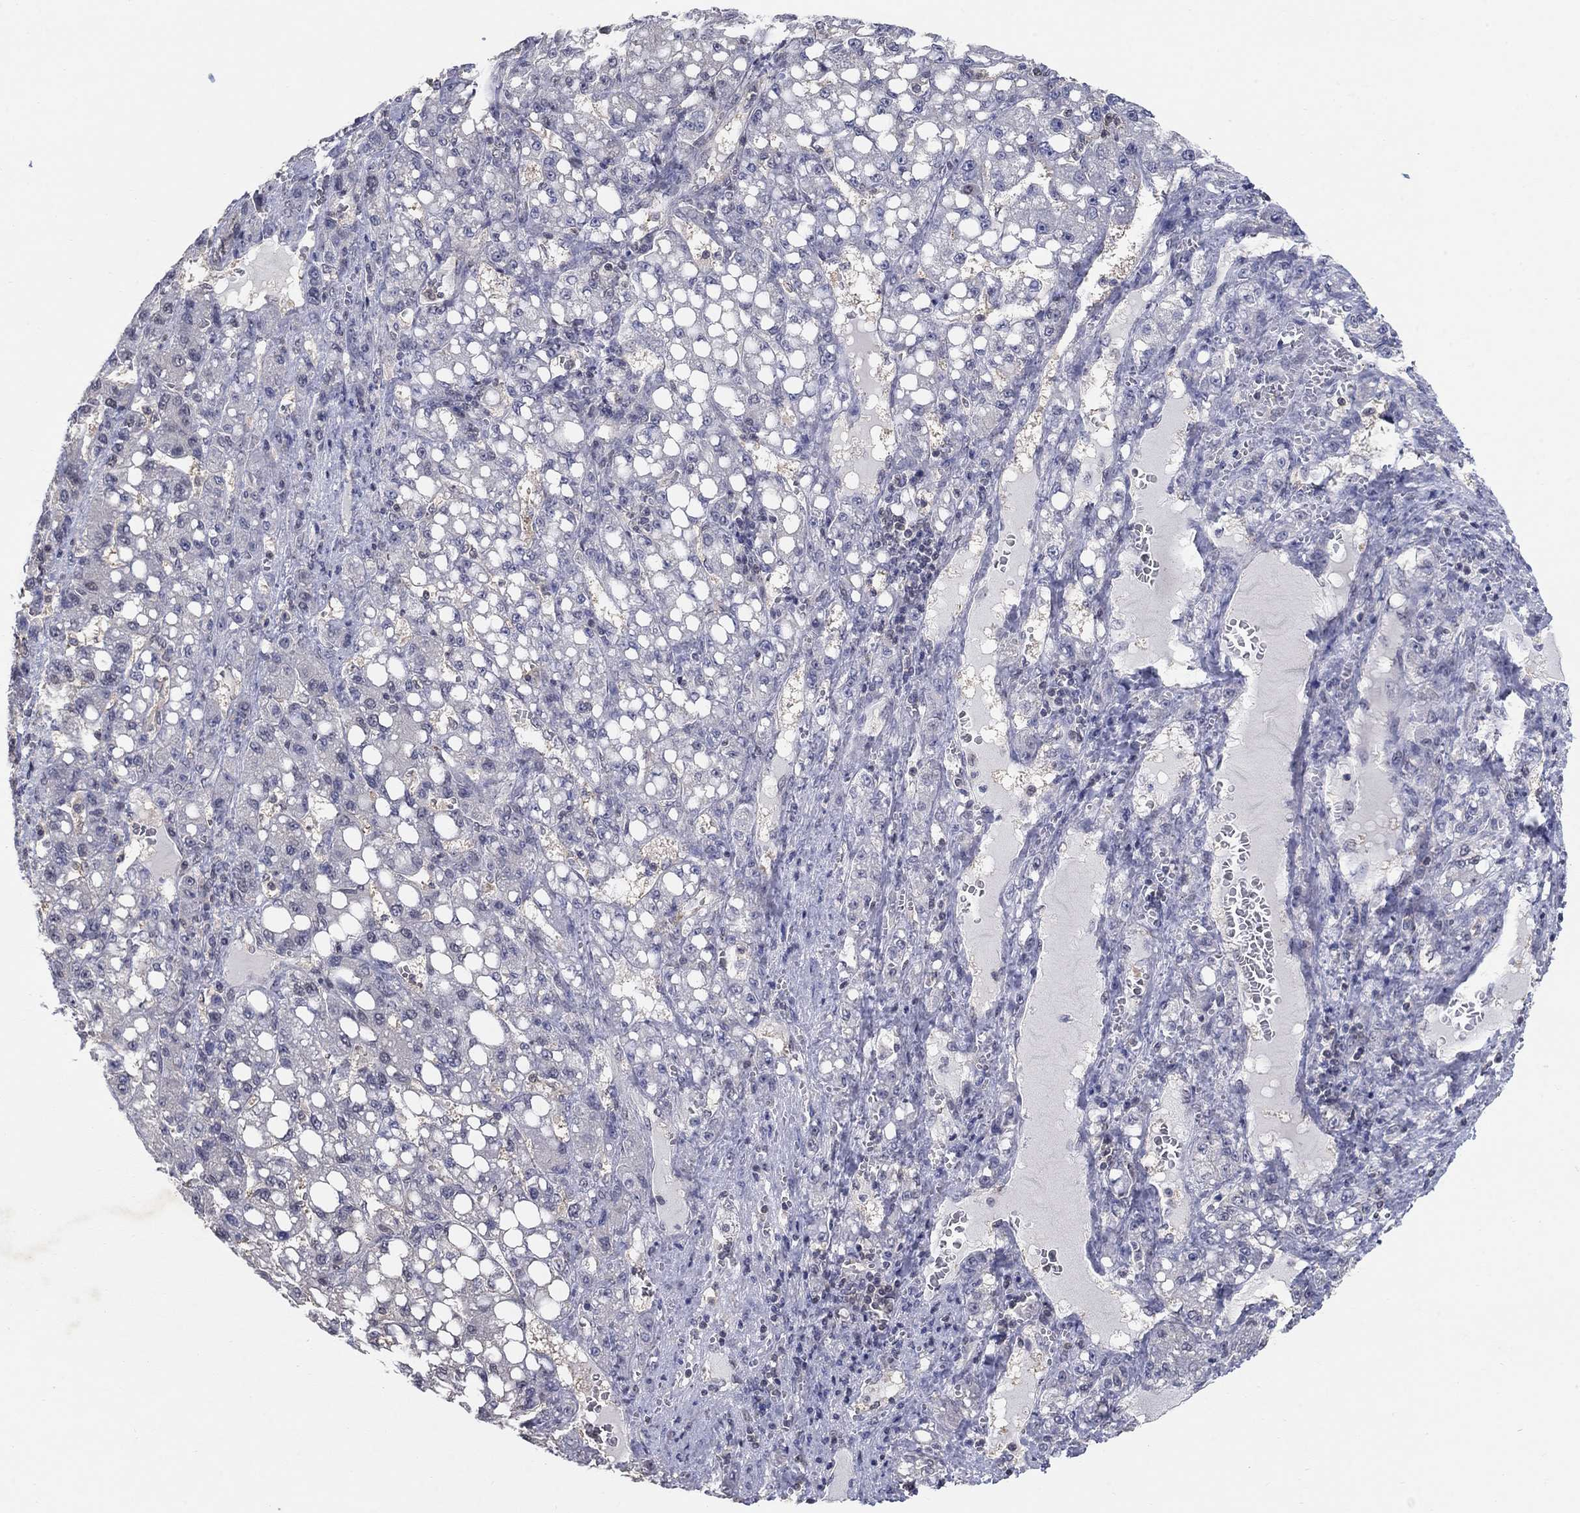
{"staining": {"intensity": "negative", "quantity": "none", "location": "none"}, "tissue": "liver cancer", "cell_type": "Tumor cells", "image_type": "cancer", "snomed": [{"axis": "morphology", "description": "Carcinoma, Hepatocellular, NOS"}, {"axis": "topography", "description": "Liver"}], "caption": "Human liver hepatocellular carcinoma stained for a protein using immunohistochemistry (IHC) reveals no expression in tumor cells.", "gene": "CENPE", "patient": {"sex": "female", "age": 65}}